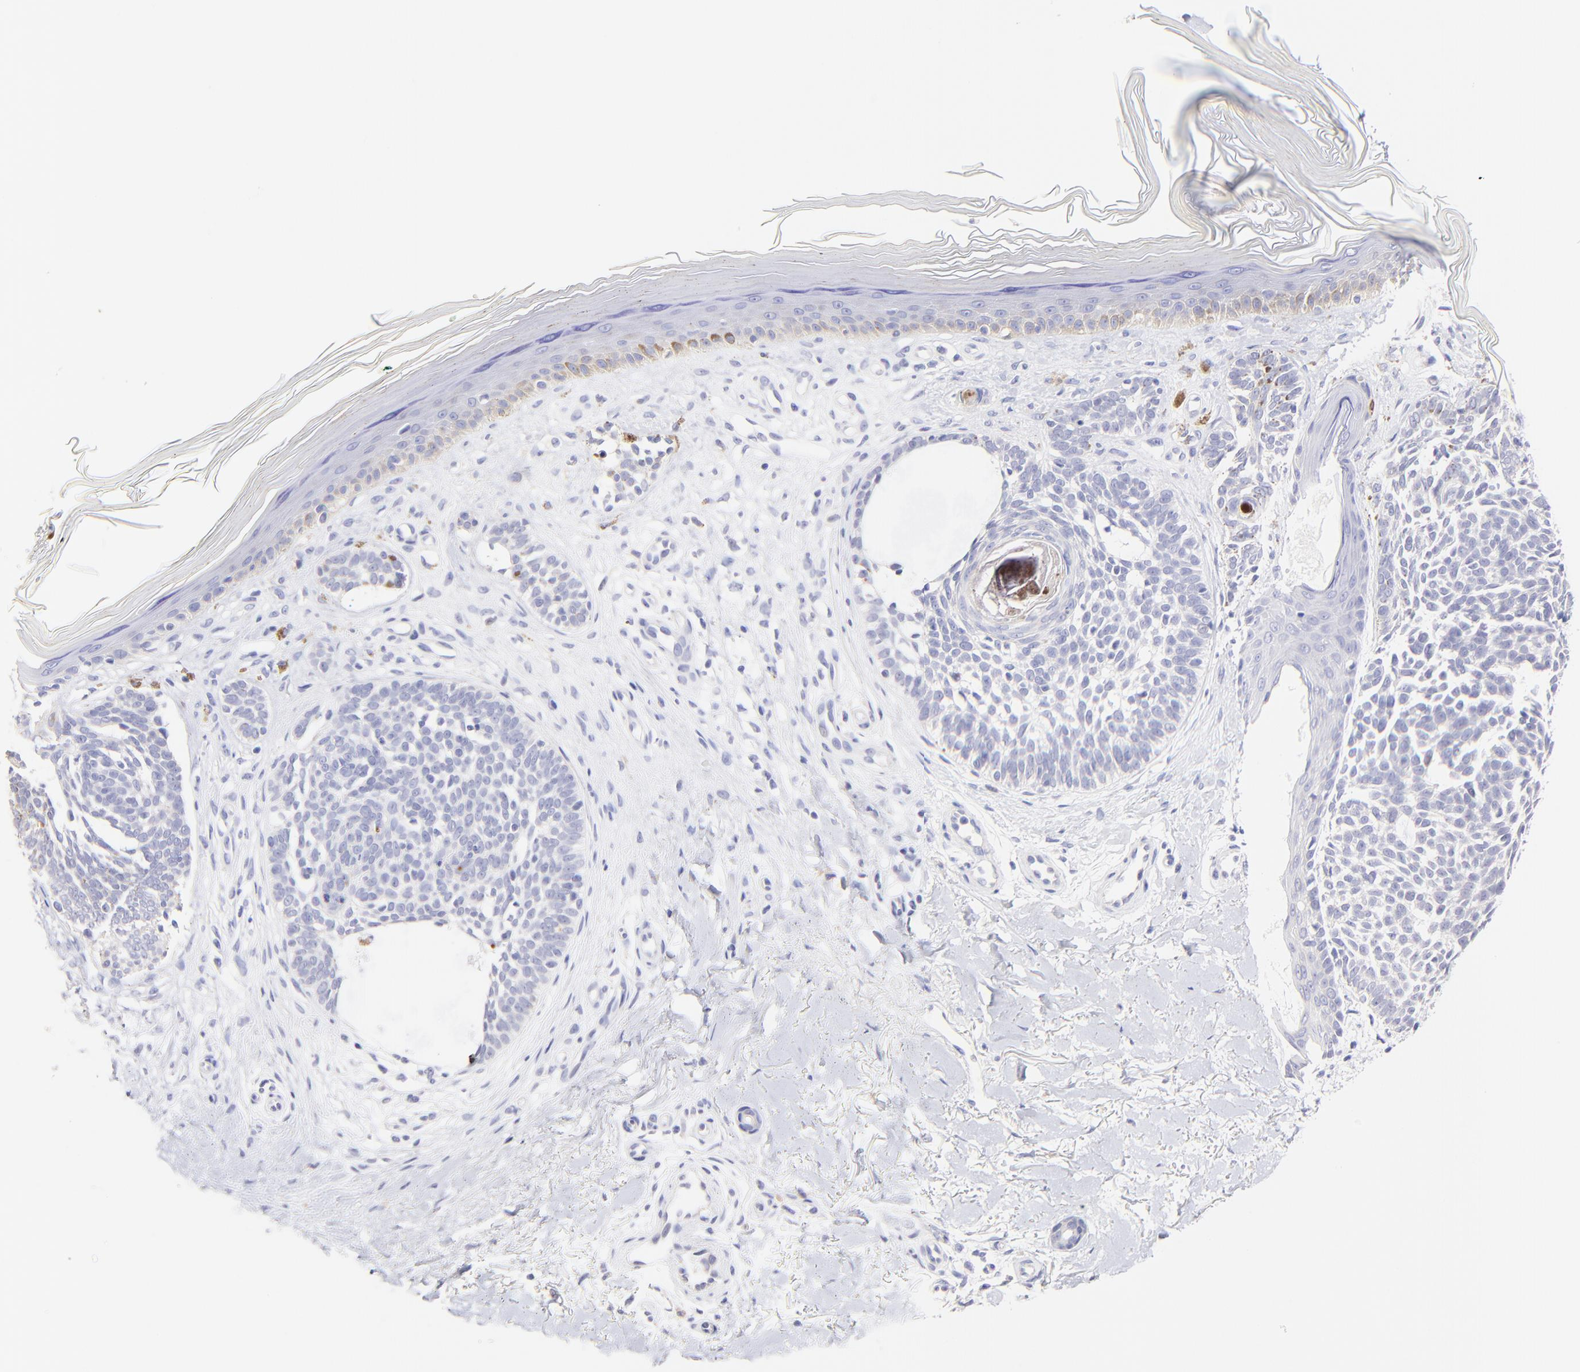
{"staining": {"intensity": "negative", "quantity": "none", "location": "none"}, "tissue": "skin cancer", "cell_type": "Tumor cells", "image_type": "cancer", "snomed": [{"axis": "morphology", "description": "Normal tissue, NOS"}, {"axis": "morphology", "description": "Basal cell carcinoma"}, {"axis": "topography", "description": "Skin"}], "caption": "Immunohistochemistry image of neoplastic tissue: skin cancer (basal cell carcinoma) stained with DAB shows no significant protein staining in tumor cells. Brightfield microscopy of IHC stained with DAB (brown) and hematoxylin (blue), captured at high magnification.", "gene": "RAB3A", "patient": {"sex": "female", "age": 58}}